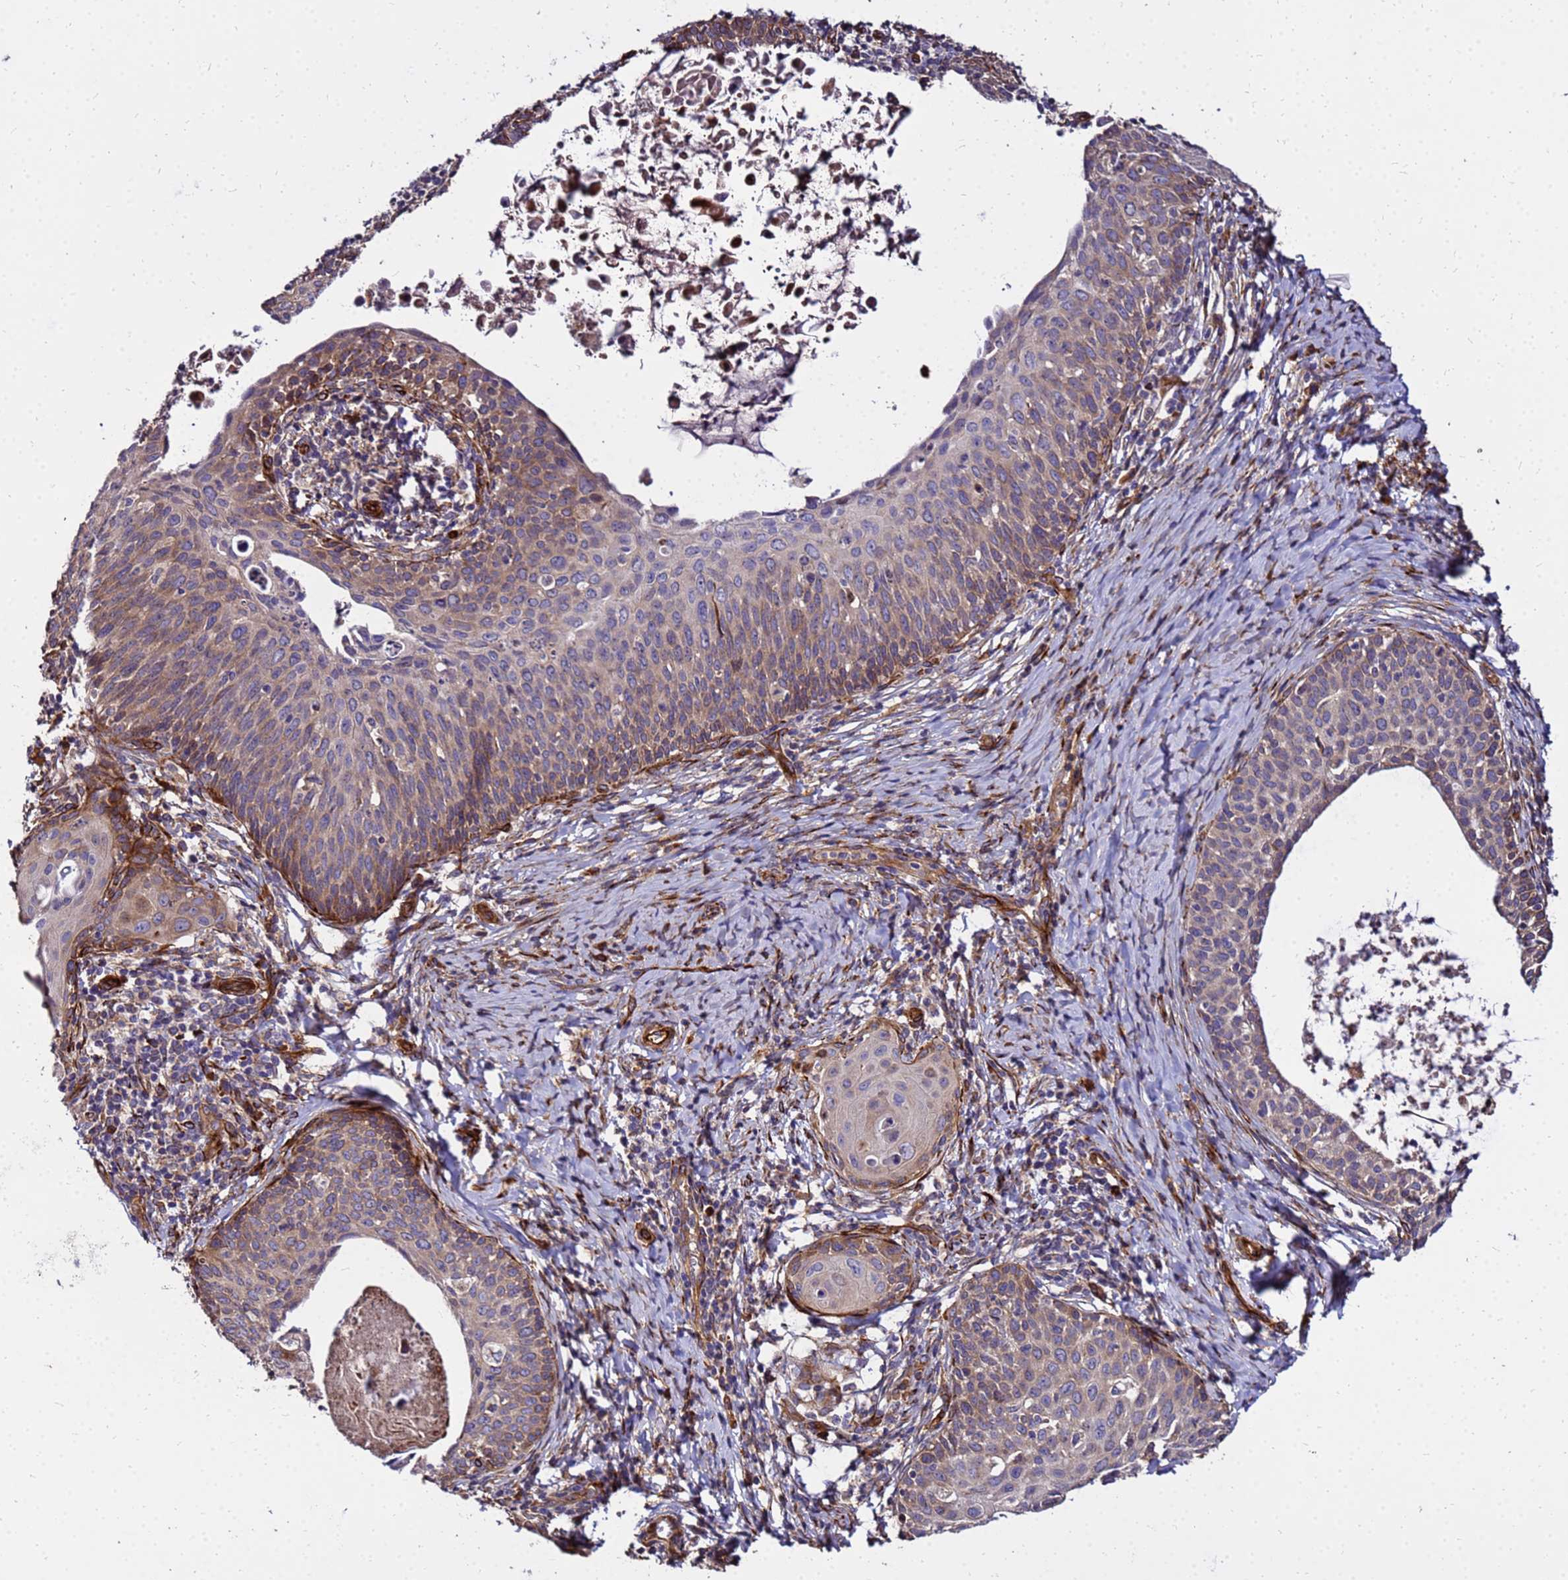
{"staining": {"intensity": "moderate", "quantity": "25%-75%", "location": "cytoplasmic/membranous"}, "tissue": "cervical cancer", "cell_type": "Tumor cells", "image_type": "cancer", "snomed": [{"axis": "morphology", "description": "Squamous cell carcinoma, NOS"}, {"axis": "topography", "description": "Cervix"}], "caption": "IHC (DAB) staining of squamous cell carcinoma (cervical) displays moderate cytoplasmic/membranous protein expression in approximately 25%-75% of tumor cells. (DAB (3,3'-diaminobenzidine) = brown stain, brightfield microscopy at high magnification).", "gene": "WWC2", "patient": {"sex": "female", "age": 52}}